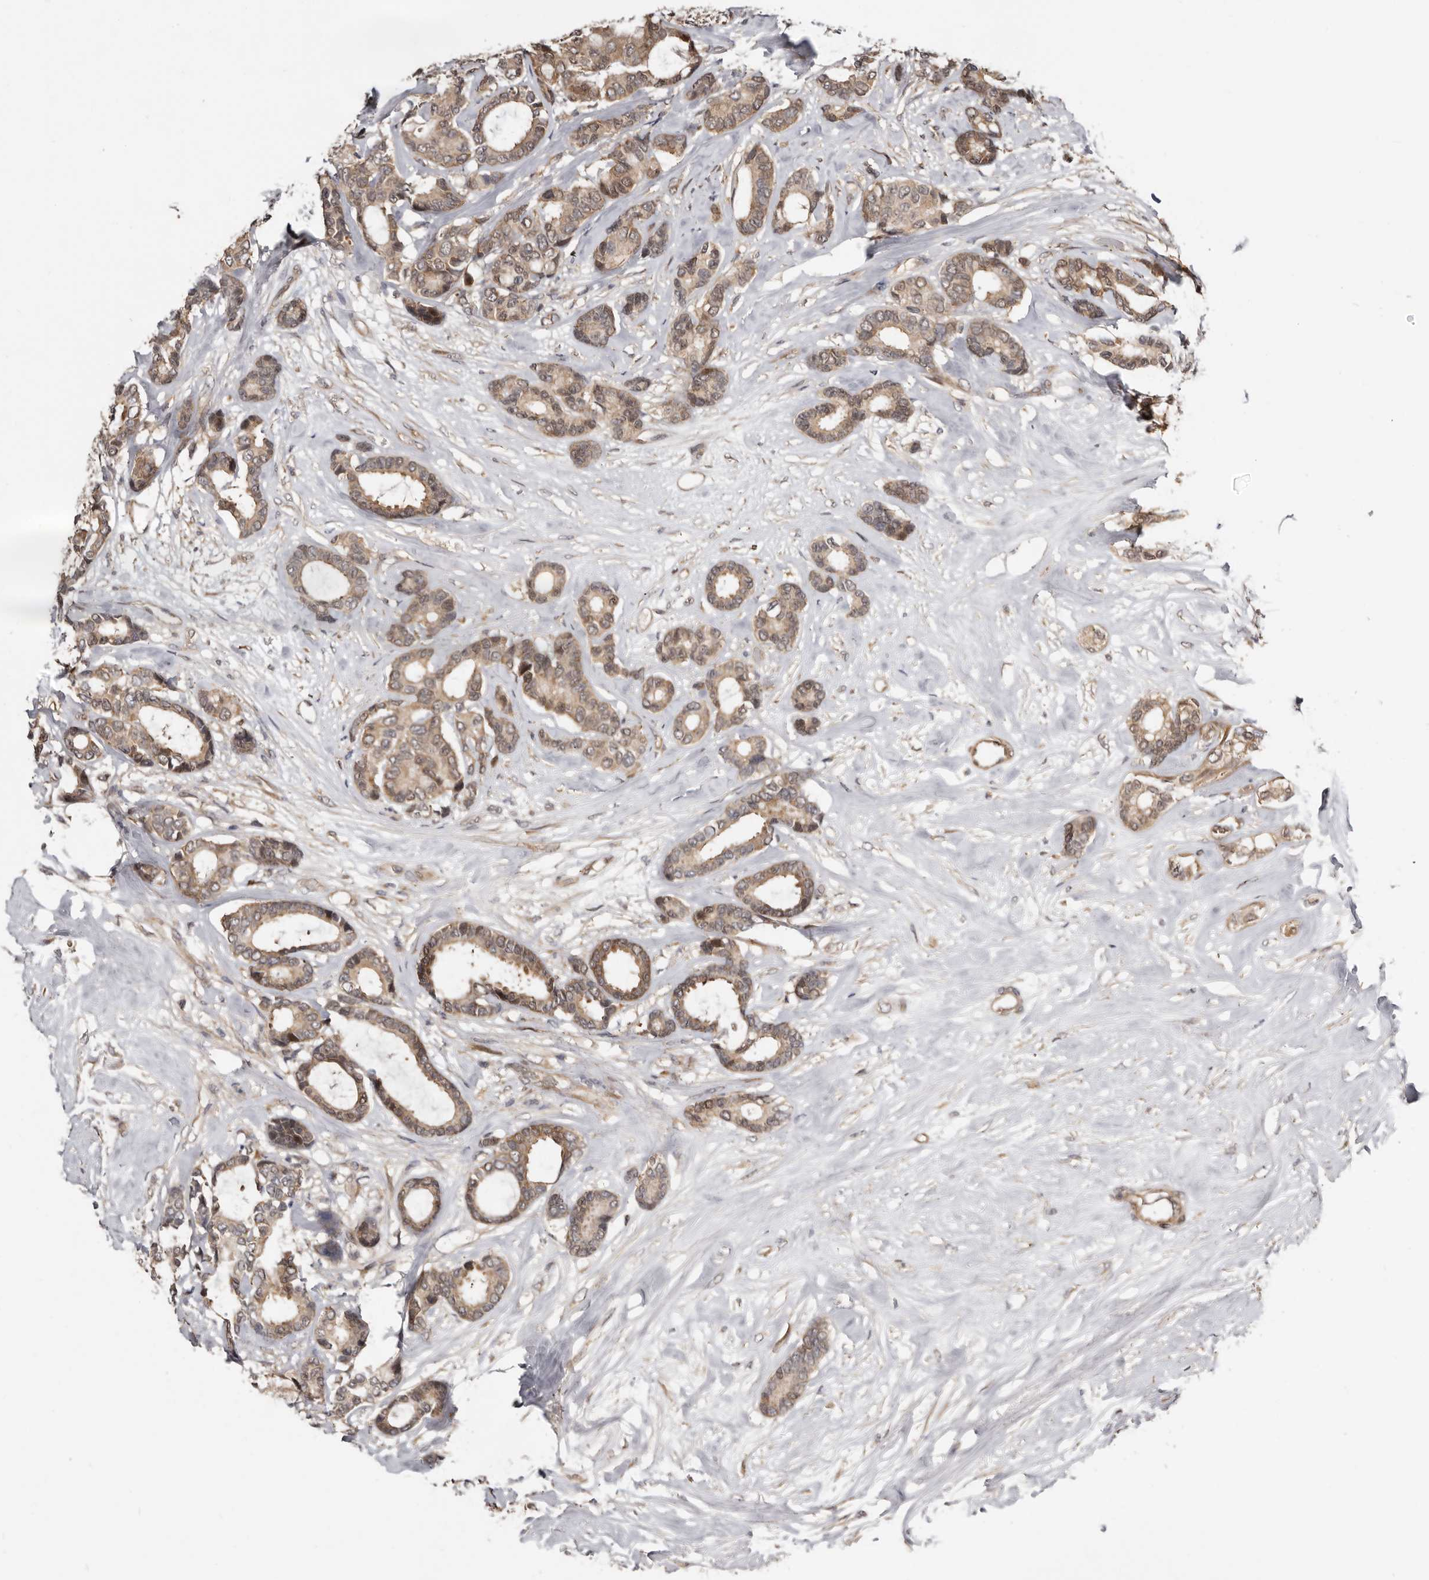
{"staining": {"intensity": "moderate", "quantity": ">75%", "location": "cytoplasmic/membranous,nuclear"}, "tissue": "breast cancer", "cell_type": "Tumor cells", "image_type": "cancer", "snomed": [{"axis": "morphology", "description": "Duct carcinoma"}, {"axis": "topography", "description": "Breast"}], "caption": "High-power microscopy captured an IHC micrograph of infiltrating ductal carcinoma (breast), revealing moderate cytoplasmic/membranous and nuclear positivity in approximately >75% of tumor cells. The staining was performed using DAB to visualize the protein expression in brown, while the nuclei were stained in blue with hematoxylin (Magnification: 20x).", "gene": "SBDS", "patient": {"sex": "female", "age": 87}}